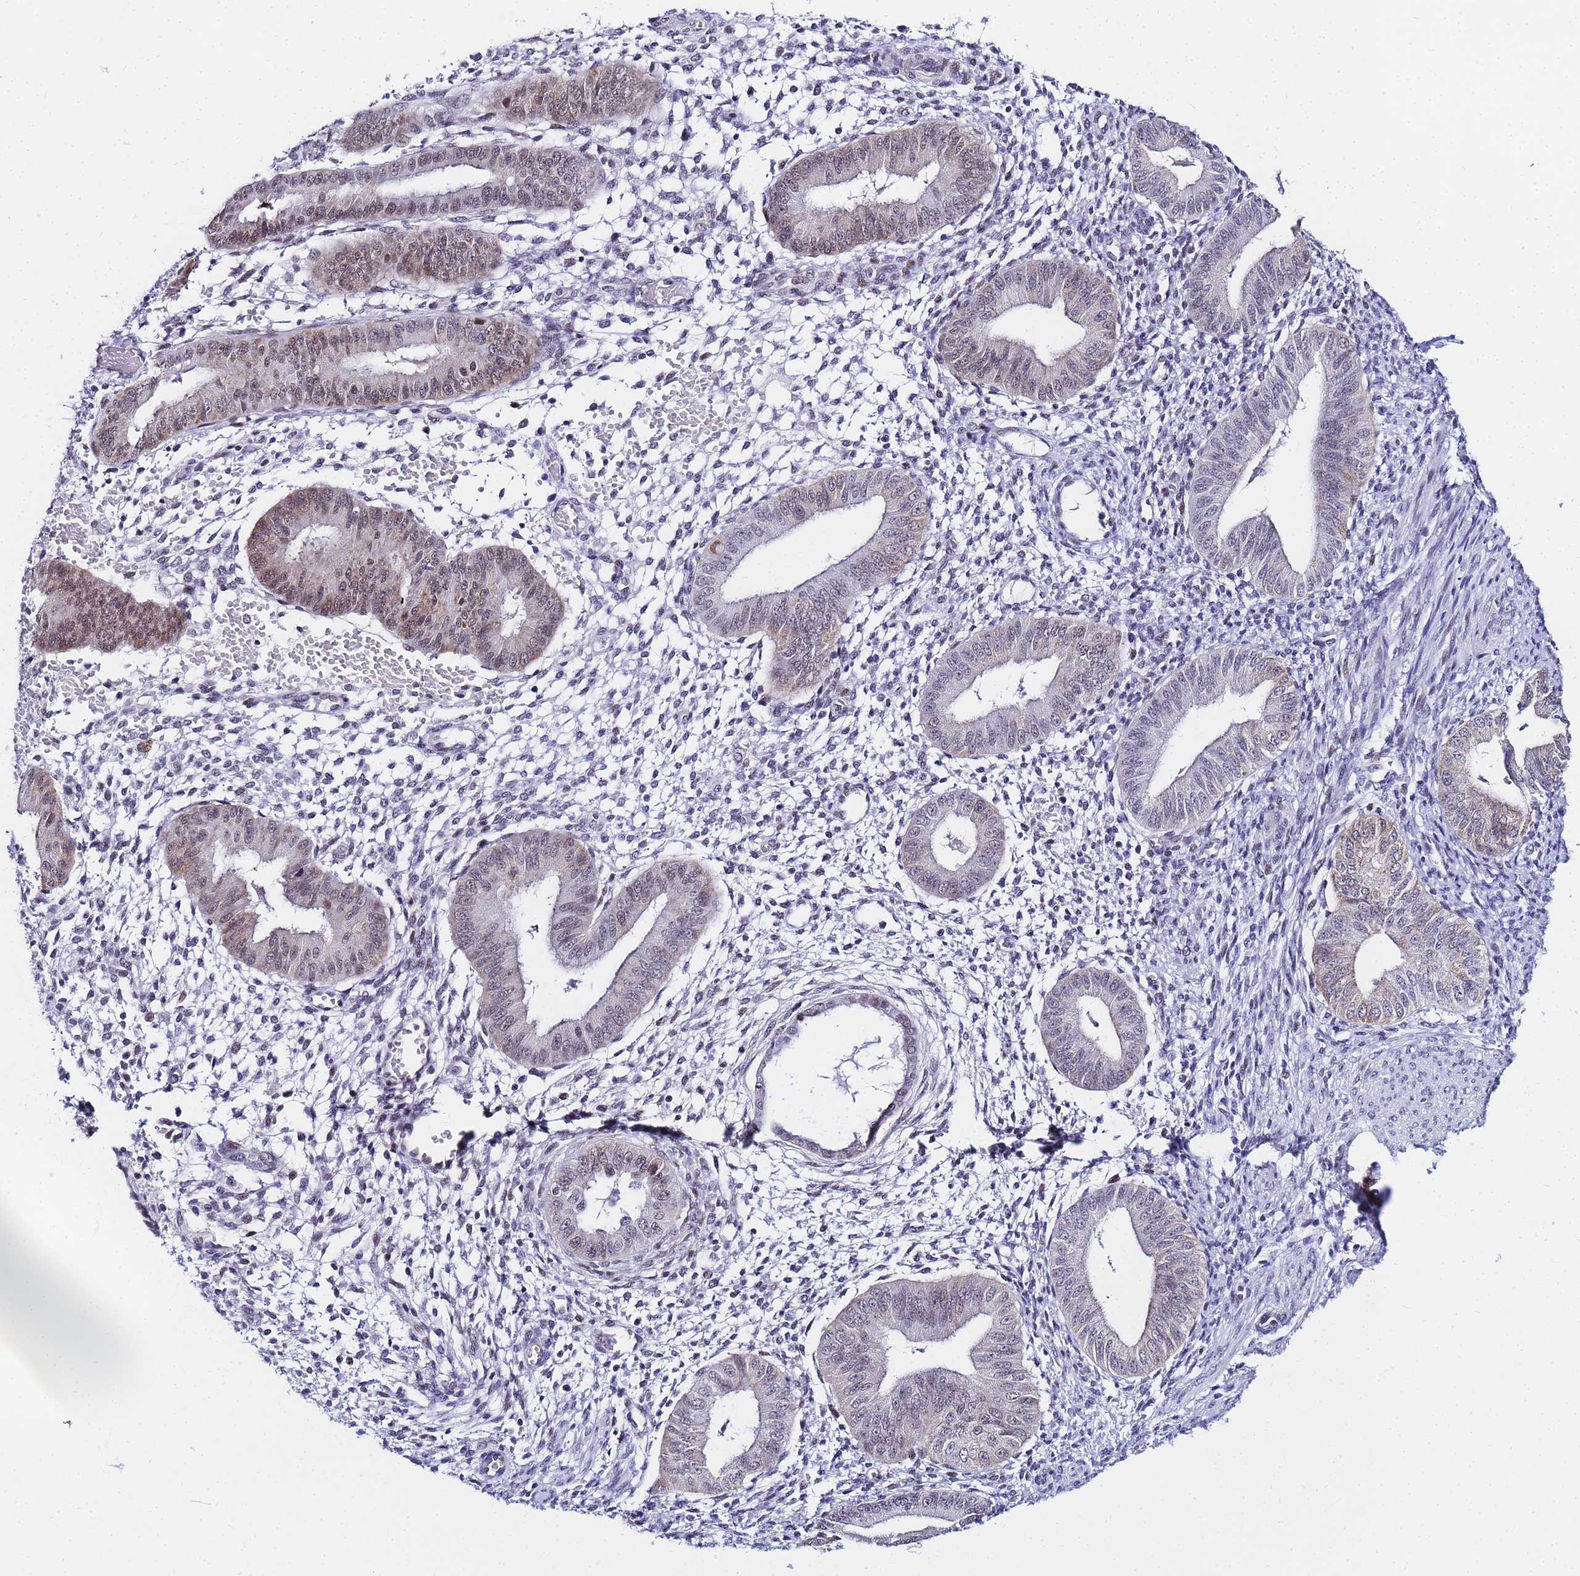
{"staining": {"intensity": "weak", "quantity": "<25%", "location": "nuclear"}, "tissue": "endometrium", "cell_type": "Cells in endometrial stroma", "image_type": "normal", "snomed": [{"axis": "morphology", "description": "Normal tissue, NOS"}, {"axis": "topography", "description": "Endometrium"}], "caption": "Endometrium stained for a protein using immunohistochemistry (IHC) reveals no expression cells in endometrial stroma.", "gene": "CKMT1A", "patient": {"sex": "female", "age": 49}}